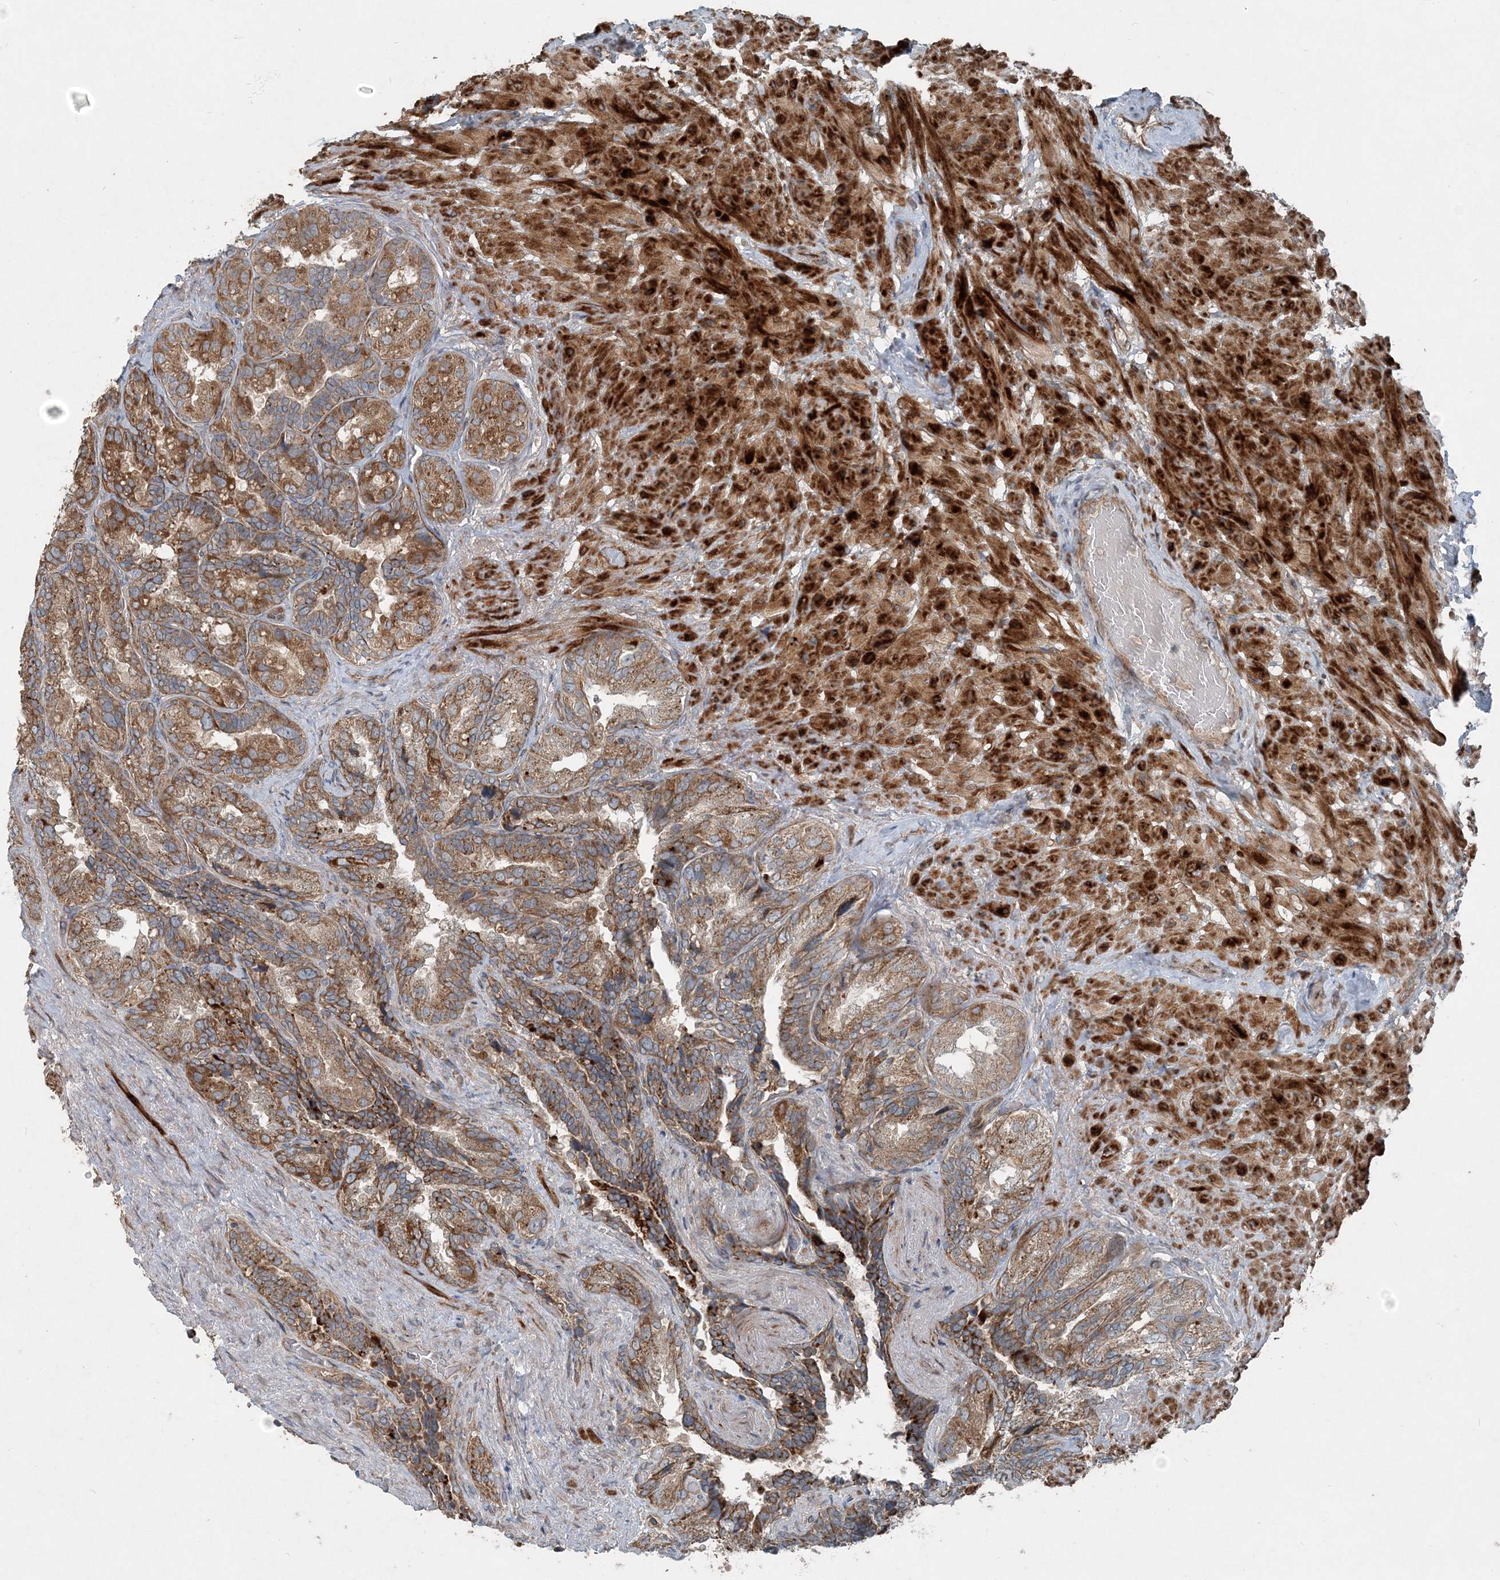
{"staining": {"intensity": "strong", "quantity": ">75%", "location": "cytoplasmic/membranous"}, "tissue": "seminal vesicle", "cell_type": "Glandular cells", "image_type": "normal", "snomed": [{"axis": "morphology", "description": "Normal tissue, NOS"}, {"axis": "topography", "description": "Seminal veicle"}, {"axis": "topography", "description": "Peripheral nerve tissue"}], "caption": "Brown immunohistochemical staining in normal seminal vesicle demonstrates strong cytoplasmic/membranous positivity in about >75% of glandular cells.", "gene": "INTU", "patient": {"sex": "male", "age": 63}}